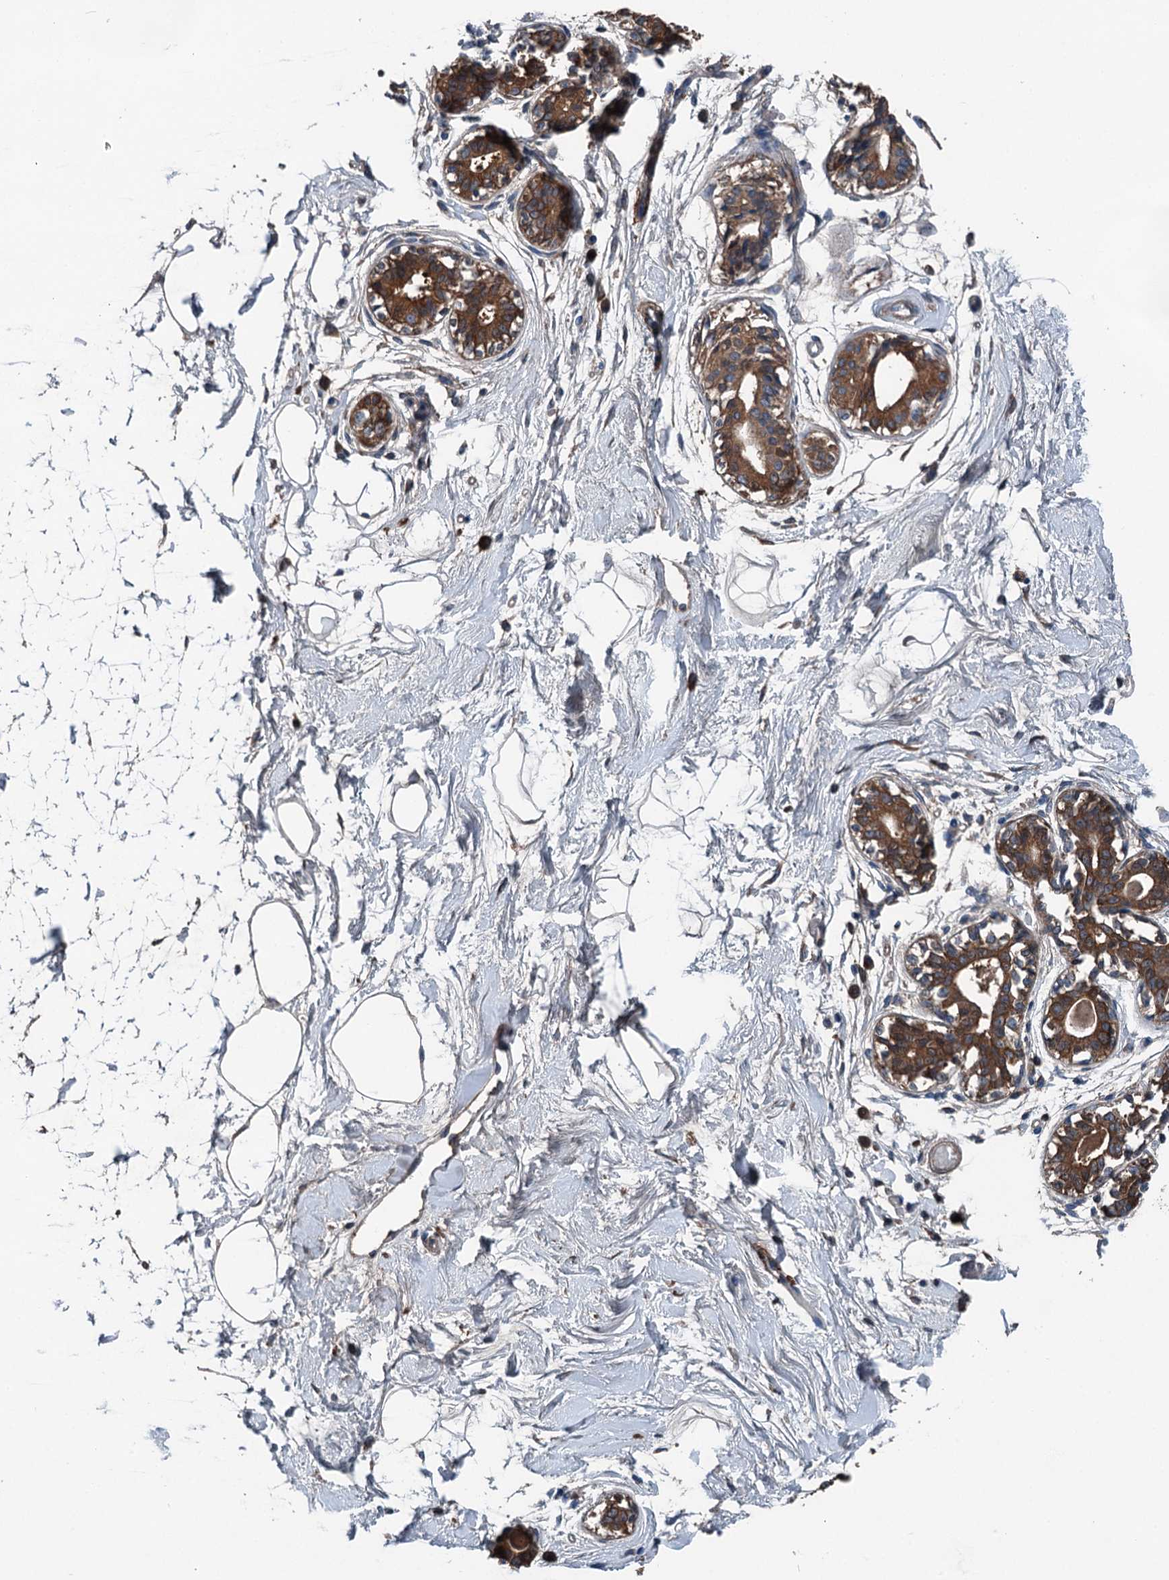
{"staining": {"intensity": "negative", "quantity": "none", "location": "none"}, "tissue": "breast", "cell_type": "Adipocytes", "image_type": "normal", "snomed": [{"axis": "morphology", "description": "Normal tissue, NOS"}, {"axis": "topography", "description": "Breast"}], "caption": "Adipocytes show no significant protein positivity in unremarkable breast.", "gene": "PDSS1", "patient": {"sex": "female", "age": 45}}